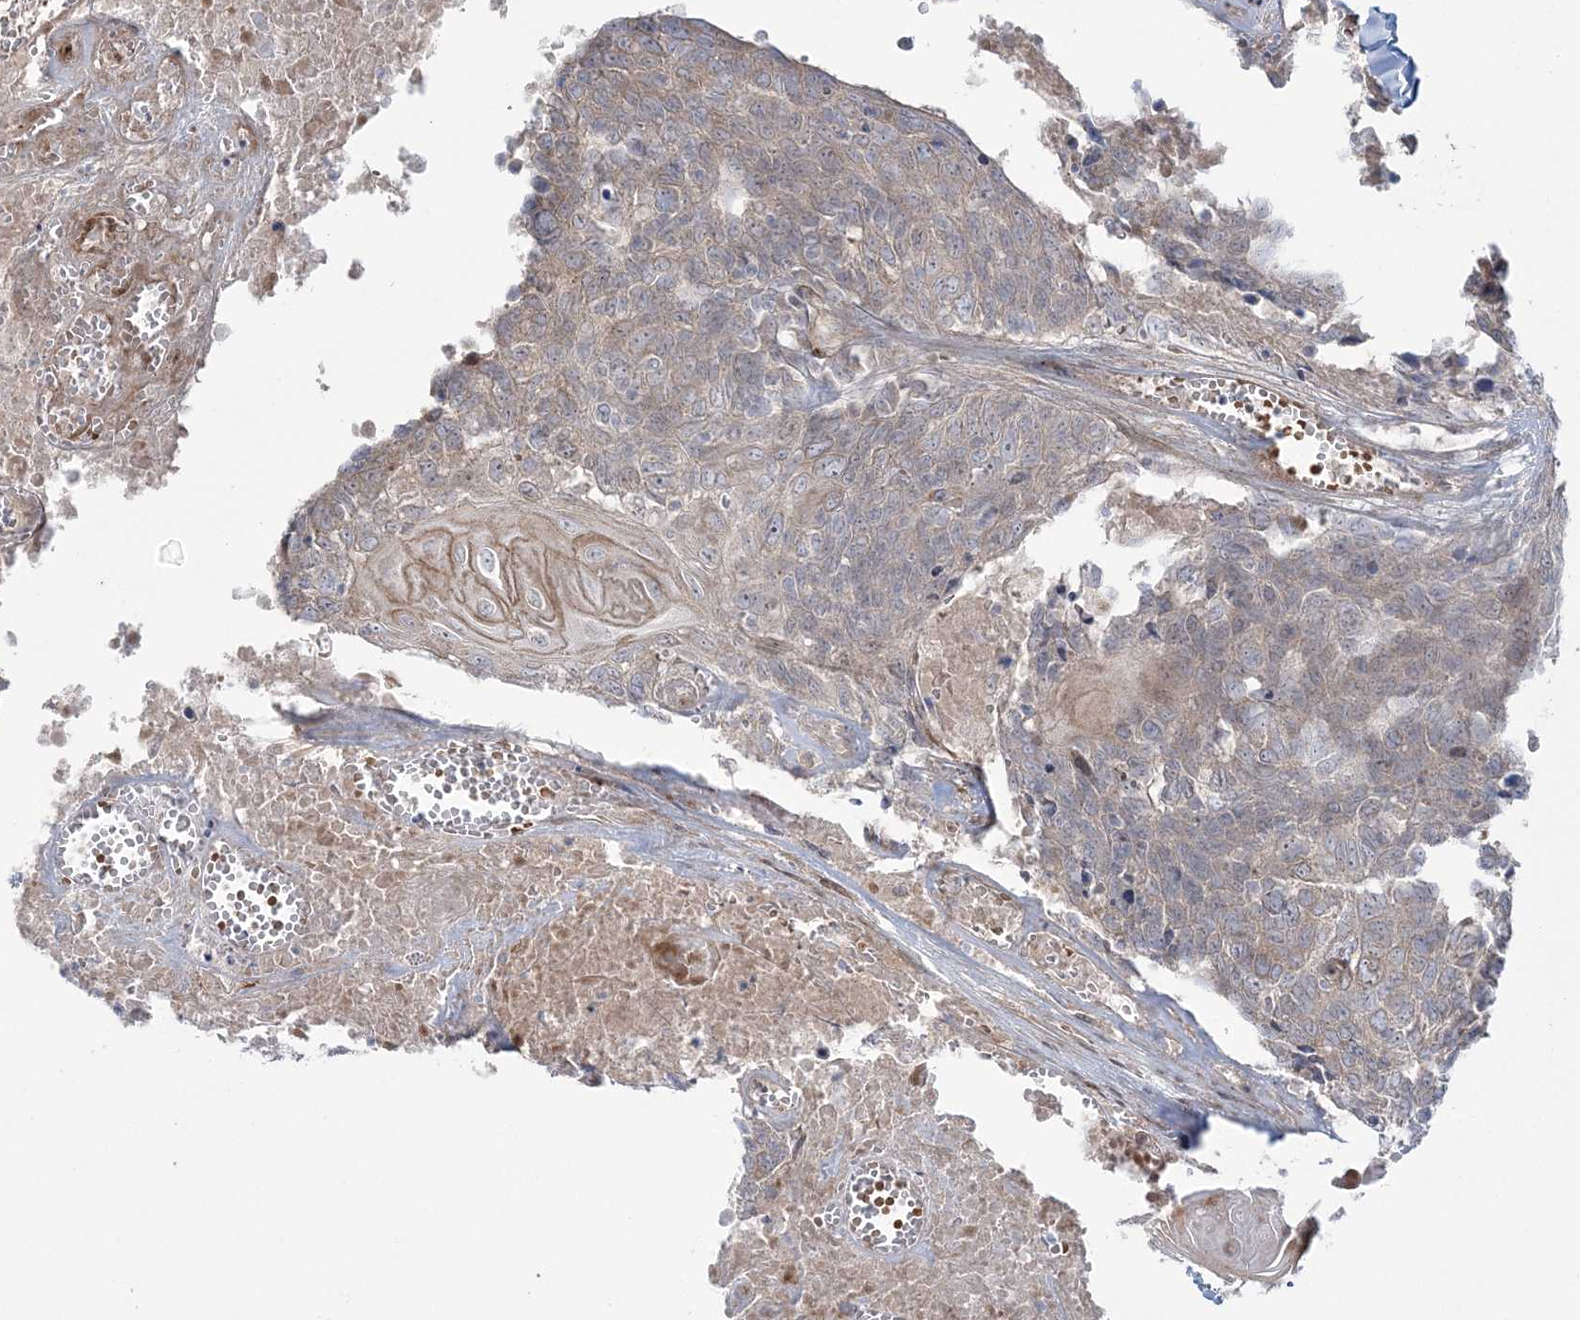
{"staining": {"intensity": "weak", "quantity": "<25%", "location": "cytoplasmic/membranous"}, "tissue": "head and neck cancer", "cell_type": "Tumor cells", "image_type": "cancer", "snomed": [{"axis": "morphology", "description": "Squamous cell carcinoma, NOS"}, {"axis": "topography", "description": "Head-Neck"}], "caption": "An IHC micrograph of head and neck cancer (squamous cell carcinoma) is shown. There is no staining in tumor cells of head and neck cancer (squamous cell carcinoma).", "gene": "NUDT9", "patient": {"sex": "male", "age": 66}}